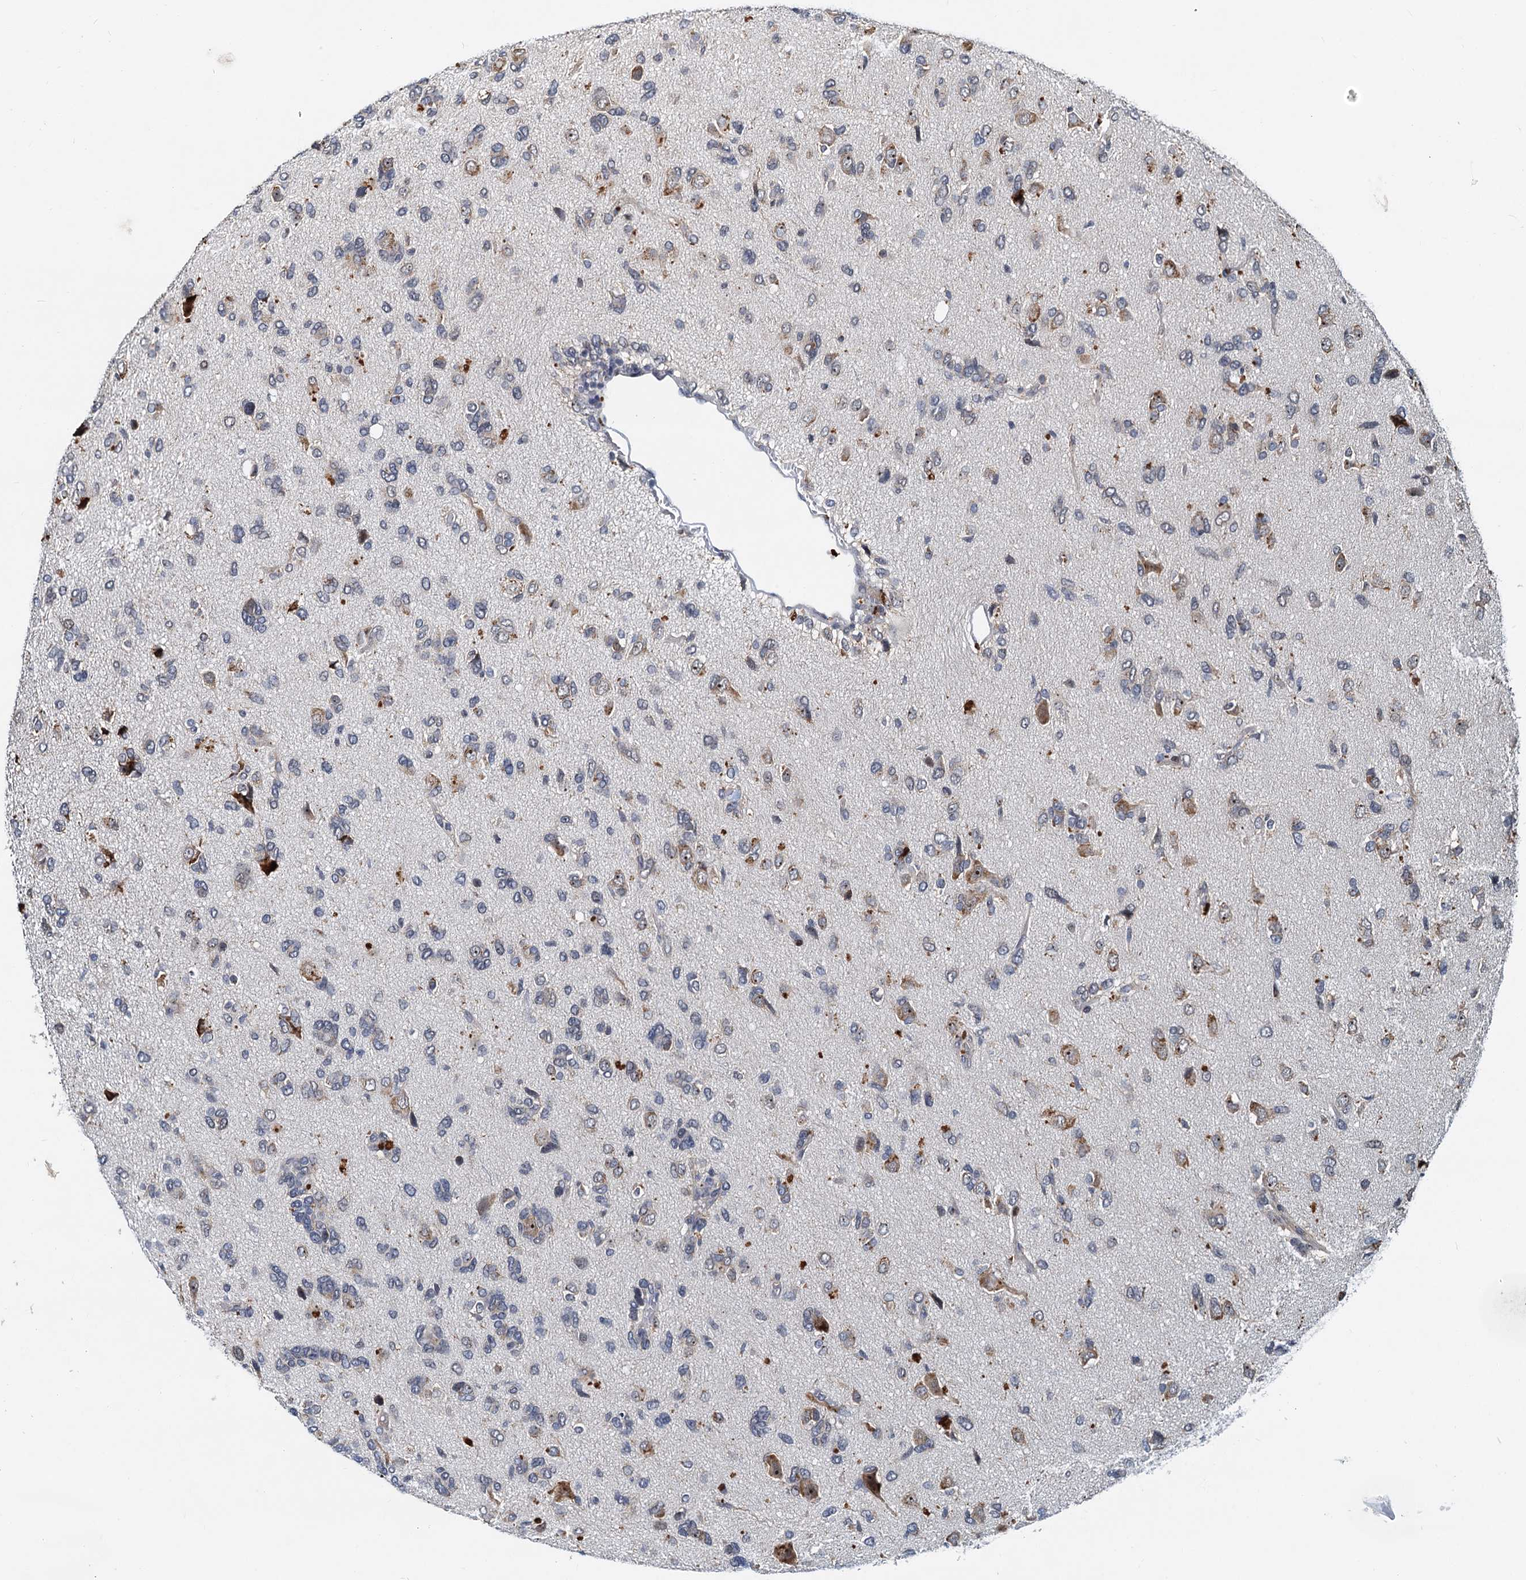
{"staining": {"intensity": "negative", "quantity": "none", "location": "none"}, "tissue": "glioma", "cell_type": "Tumor cells", "image_type": "cancer", "snomed": [{"axis": "morphology", "description": "Glioma, malignant, High grade"}, {"axis": "topography", "description": "Brain"}], "caption": "This is a micrograph of immunohistochemistry staining of malignant glioma (high-grade), which shows no expression in tumor cells.", "gene": "DNAJC21", "patient": {"sex": "female", "age": 59}}